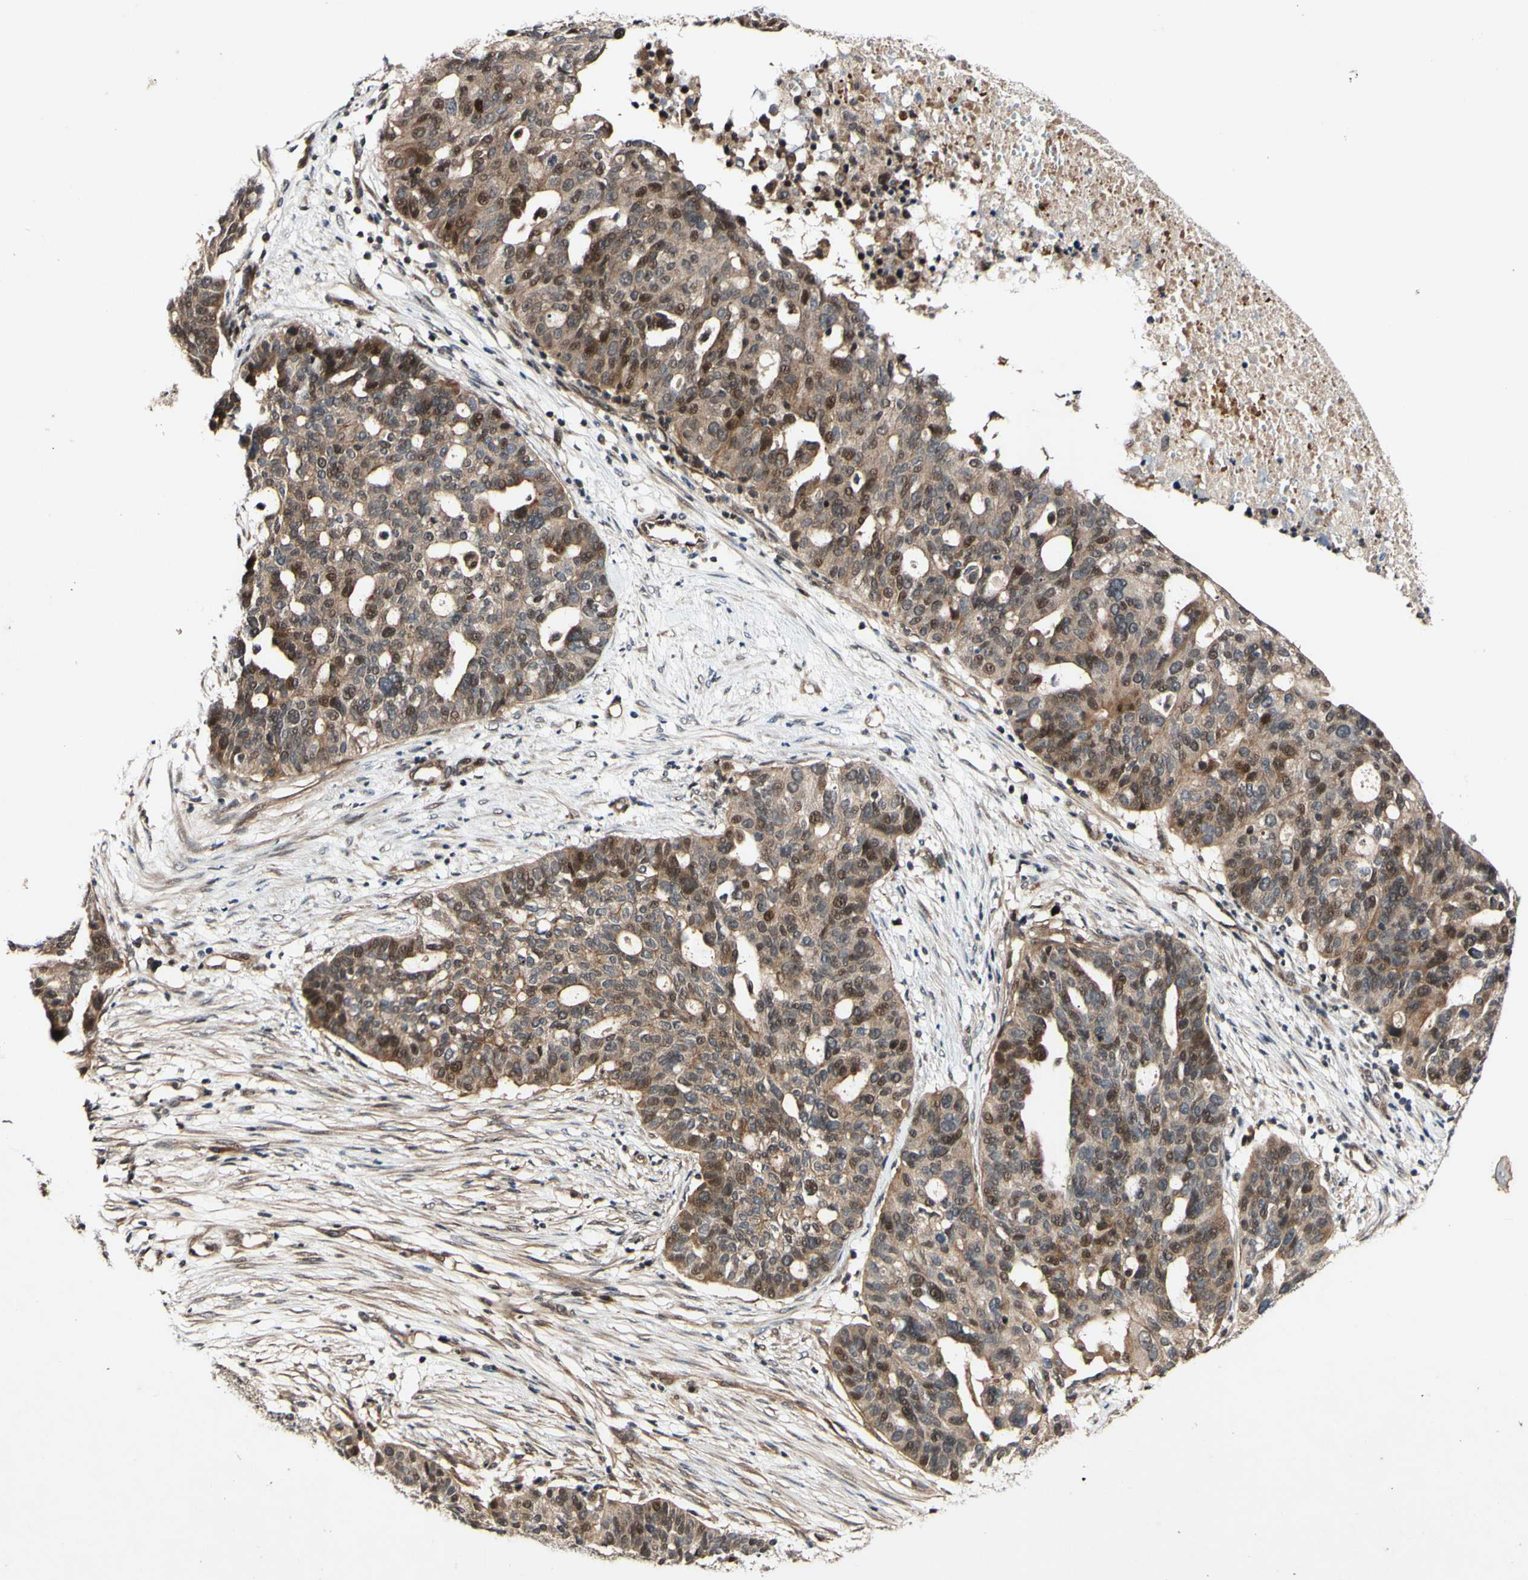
{"staining": {"intensity": "moderate", "quantity": ">75%", "location": "cytoplasmic/membranous,nuclear"}, "tissue": "ovarian cancer", "cell_type": "Tumor cells", "image_type": "cancer", "snomed": [{"axis": "morphology", "description": "Cystadenocarcinoma, serous, NOS"}, {"axis": "topography", "description": "Ovary"}], "caption": "Moderate cytoplasmic/membranous and nuclear staining is appreciated in about >75% of tumor cells in serous cystadenocarcinoma (ovarian).", "gene": "CSNK1E", "patient": {"sex": "female", "age": 59}}